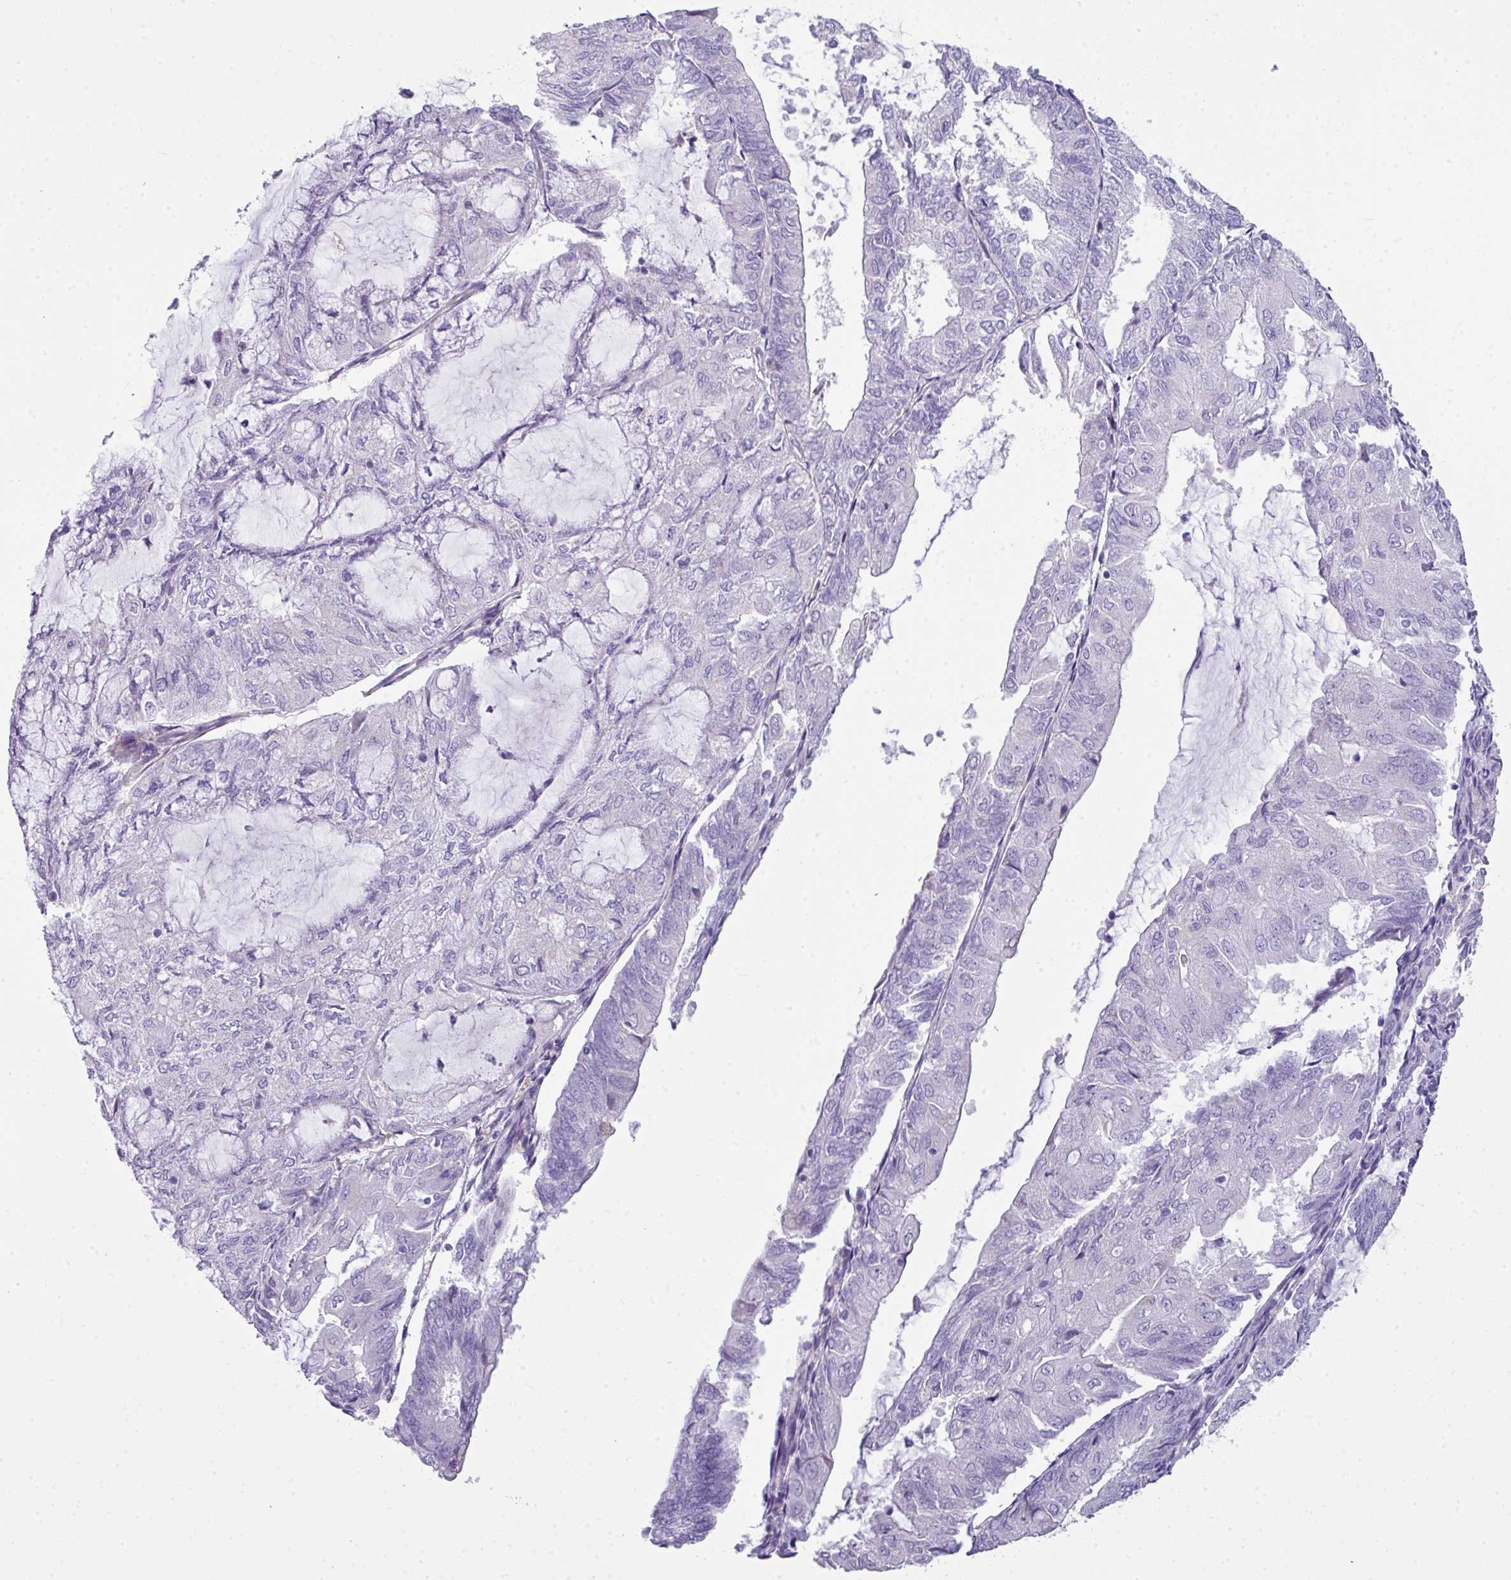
{"staining": {"intensity": "negative", "quantity": "none", "location": "none"}, "tissue": "endometrial cancer", "cell_type": "Tumor cells", "image_type": "cancer", "snomed": [{"axis": "morphology", "description": "Adenocarcinoma, NOS"}, {"axis": "topography", "description": "Endometrium"}], "caption": "Tumor cells are negative for brown protein staining in endometrial adenocarcinoma. Nuclei are stained in blue.", "gene": "ZNF568", "patient": {"sex": "female", "age": 81}}